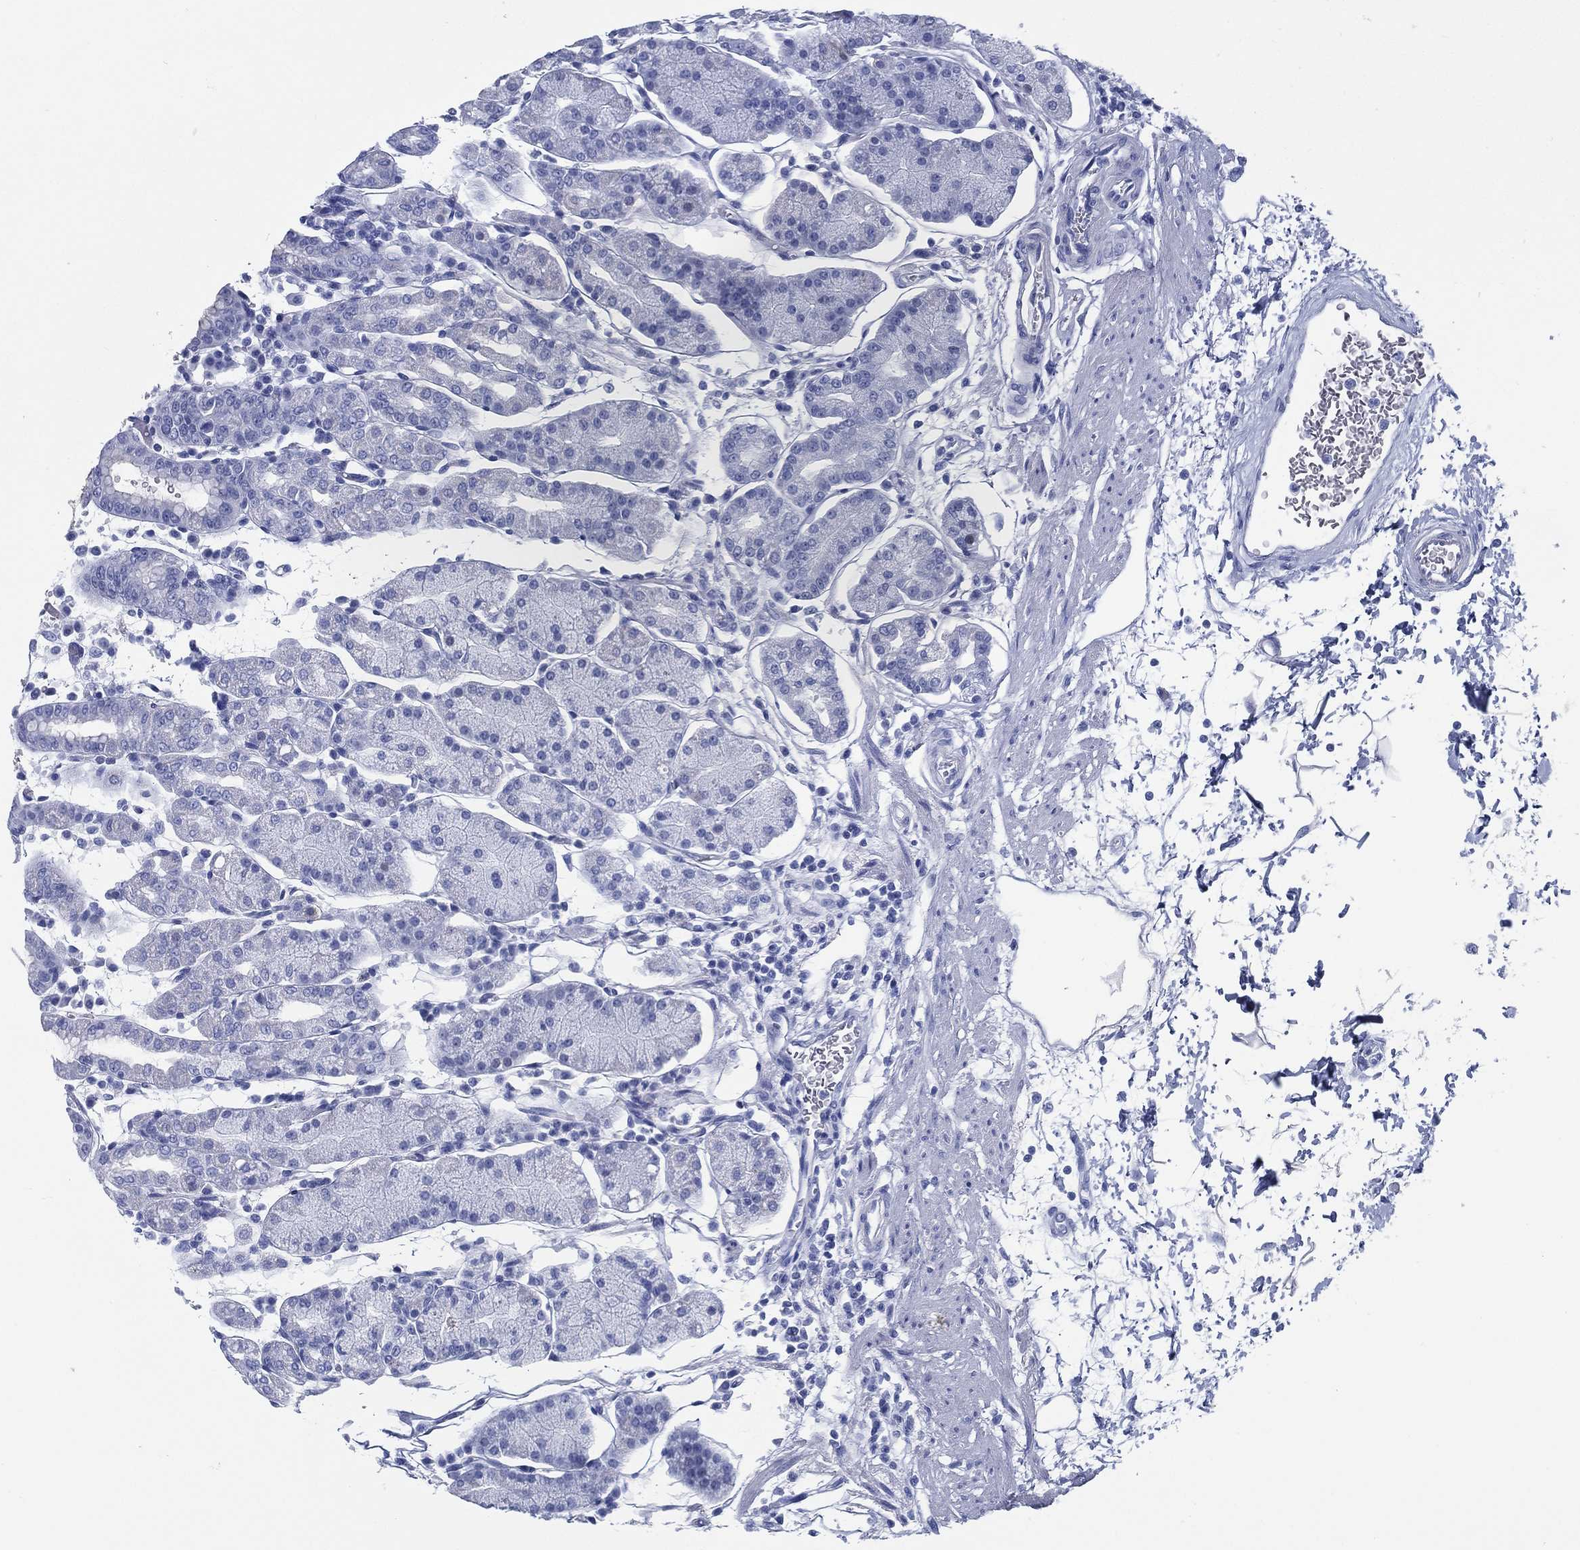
{"staining": {"intensity": "negative", "quantity": "none", "location": "none"}, "tissue": "stomach", "cell_type": "Glandular cells", "image_type": "normal", "snomed": [{"axis": "morphology", "description": "Normal tissue, NOS"}, {"axis": "topography", "description": "Stomach"}], "caption": "Stomach was stained to show a protein in brown. There is no significant staining in glandular cells. The staining is performed using DAB (3,3'-diaminobenzidine) brown chromogen with nuclei counter-stained in using hematoxylin.", "gene": "TMEM252", "patient": {"sex": "male", "age": 54}}